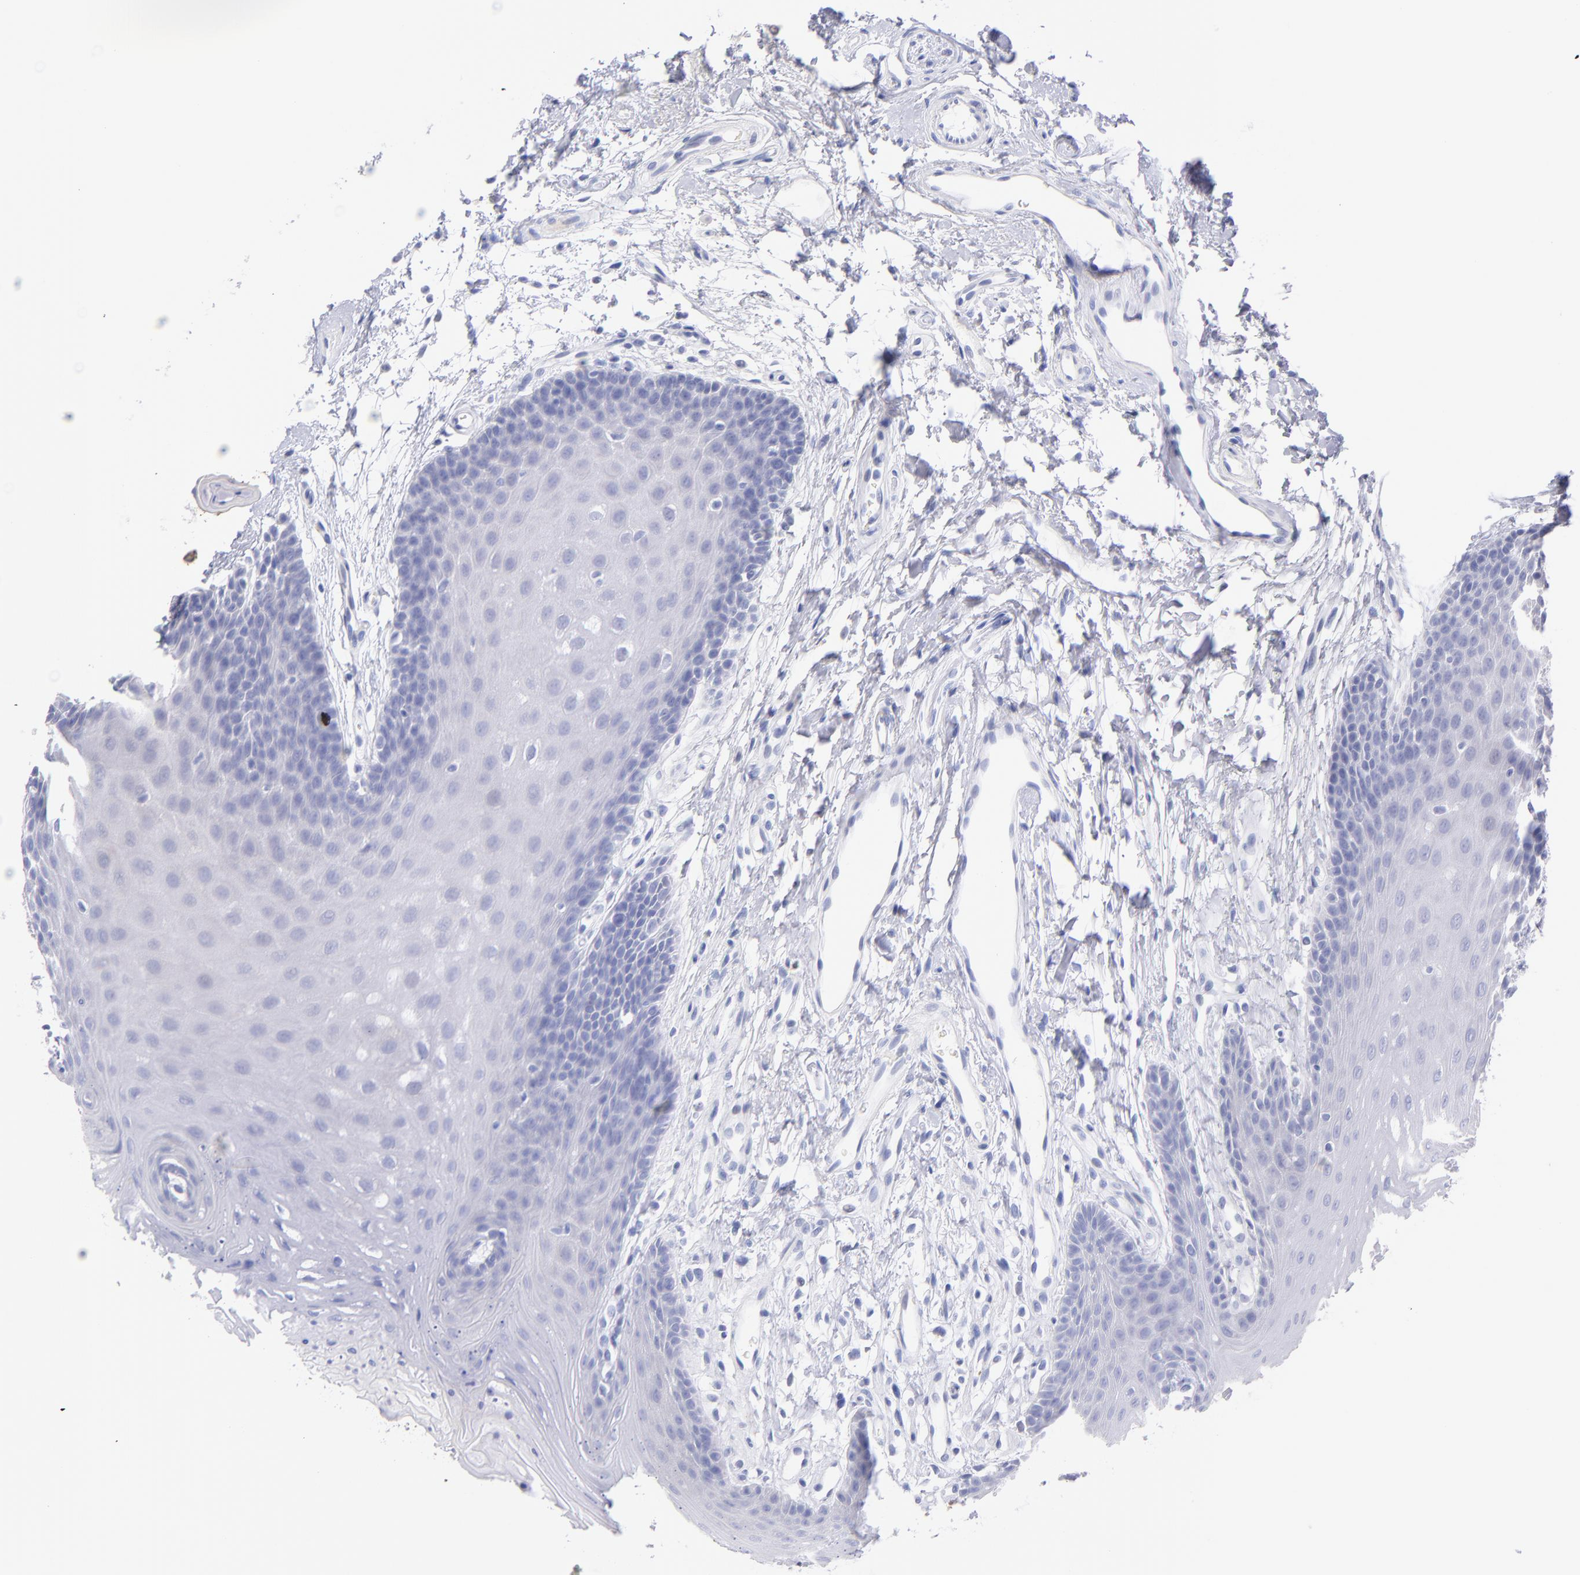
{"staining": {"intensity": "negative", "quantity": "none", "location": "none"}, "tissue": "oral mucosa", "cell_type": "Squamous epithelial cells", "image_type": "normal", "snomed": [{"axis": "morphology", "description": "Normal tissue, NOS"}, {"axis": "topography", "description": "Oral tissue"}], "caption": "This image is of normal oral mucosa stained with immunohistochemistry to label a protein in brown with the nuclei are counter-stained blue. There is no staining in squamous epithelial cells.", "gene": "SCGN", "patient": {"sex": "male", "age": 62}}